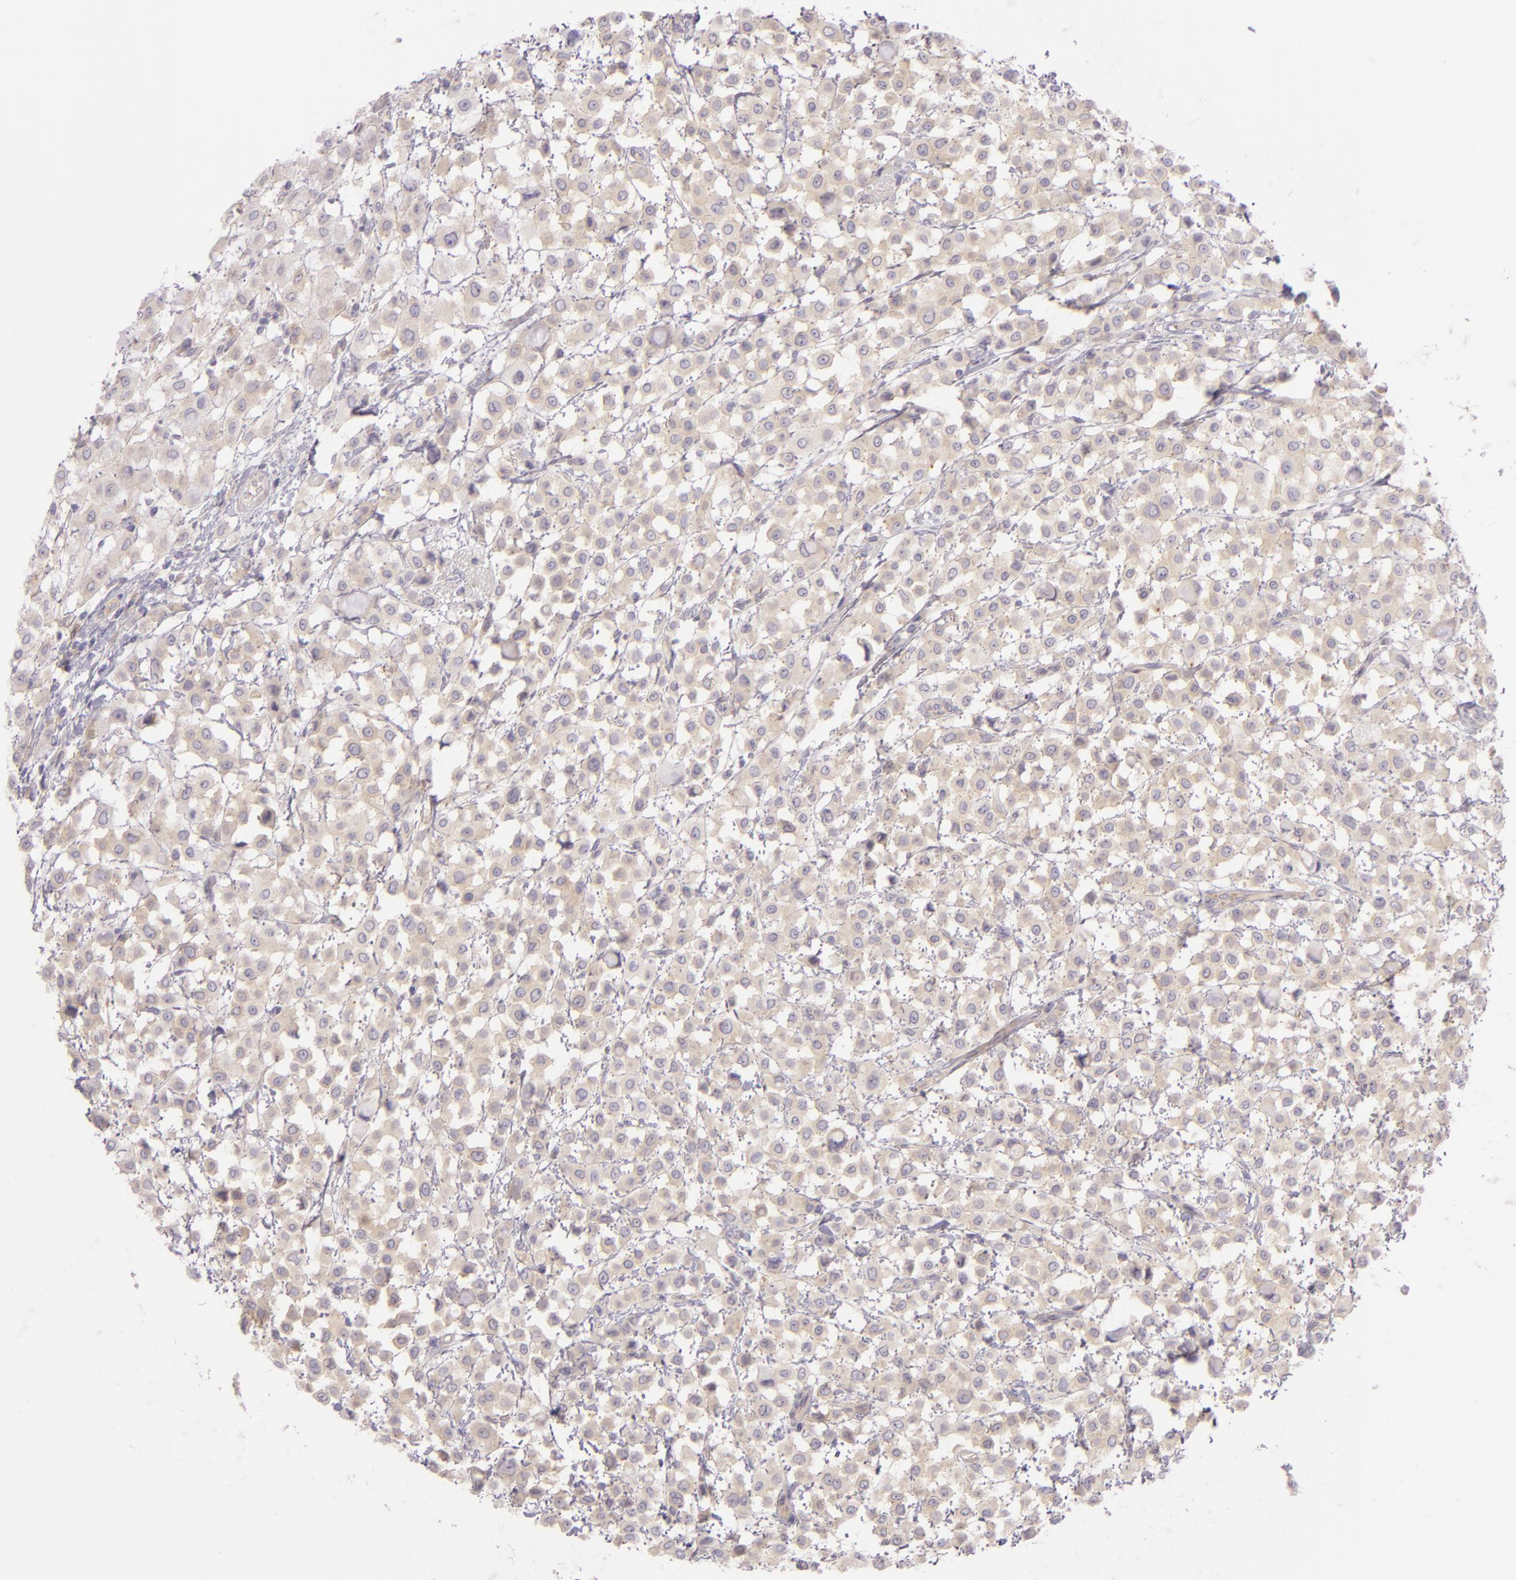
{"staining": {"intensity": "weak", "quantity": ">75%", "location": "cytoplasmic/membranous"}, "tissue": "breast cancer", "cell_type": "Tumor cells", "image_type": "cancer", "snomed": [{"axis": "morphology", "description": "Lobular carcinoma"}, {"axis": "topography", "description": "Breast"}], "caption": "There is low levels of weak cytoplasmic/membranous expression in tumor cells of lobular carcinoma (breast), as demonstrated by immunohistochemical staining (brown color).", "gene": "ZC3H7B", "patient": {"sex": "female", "age": 85}}